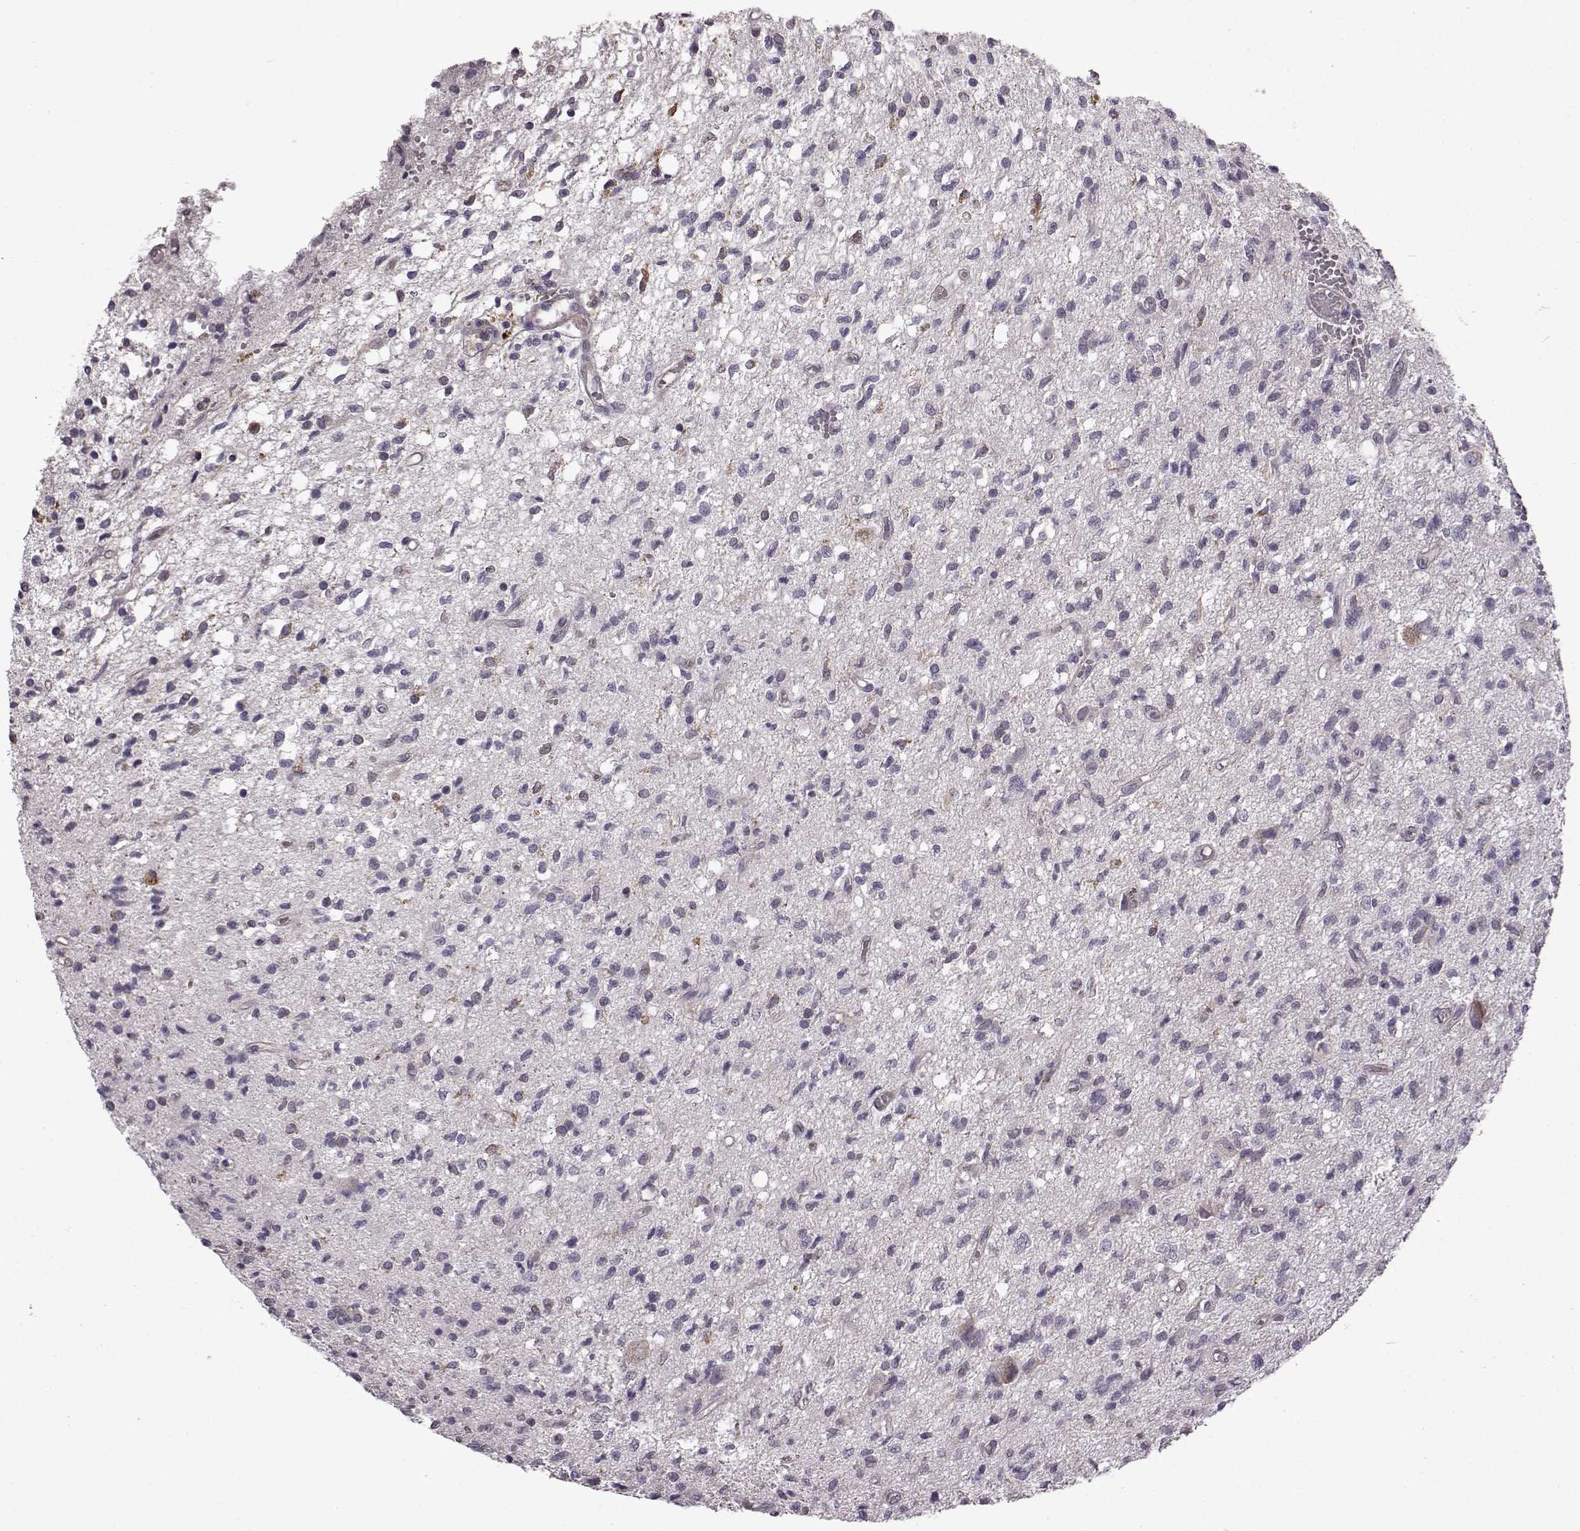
{"staining": {"intensity": "weak", "quantity": "<25%", "location": "cytoplasmic/membranous"}, "tissue": "glioma", "cell_type": "Tumor cells", "image_type": "cancer", "snomed": [{"axis": "morphology", "description": "Glioma, malignant, Low grade"}, {"axis": "topography", "description": "Brain"}], "caption": "Immunohistochemistry (IHC) micrograph of neoplastic tissue: human glioma stained with DAB exhibits no significant protein positivity in tumor cells. (DAB (3,3'-diaminobenzidine) immunohistochemistry (IHC) visualized using brightfield microscopy, high magnification).", "gene": "B3GNT6", "patient": {"sex": "male", "age": 64}}